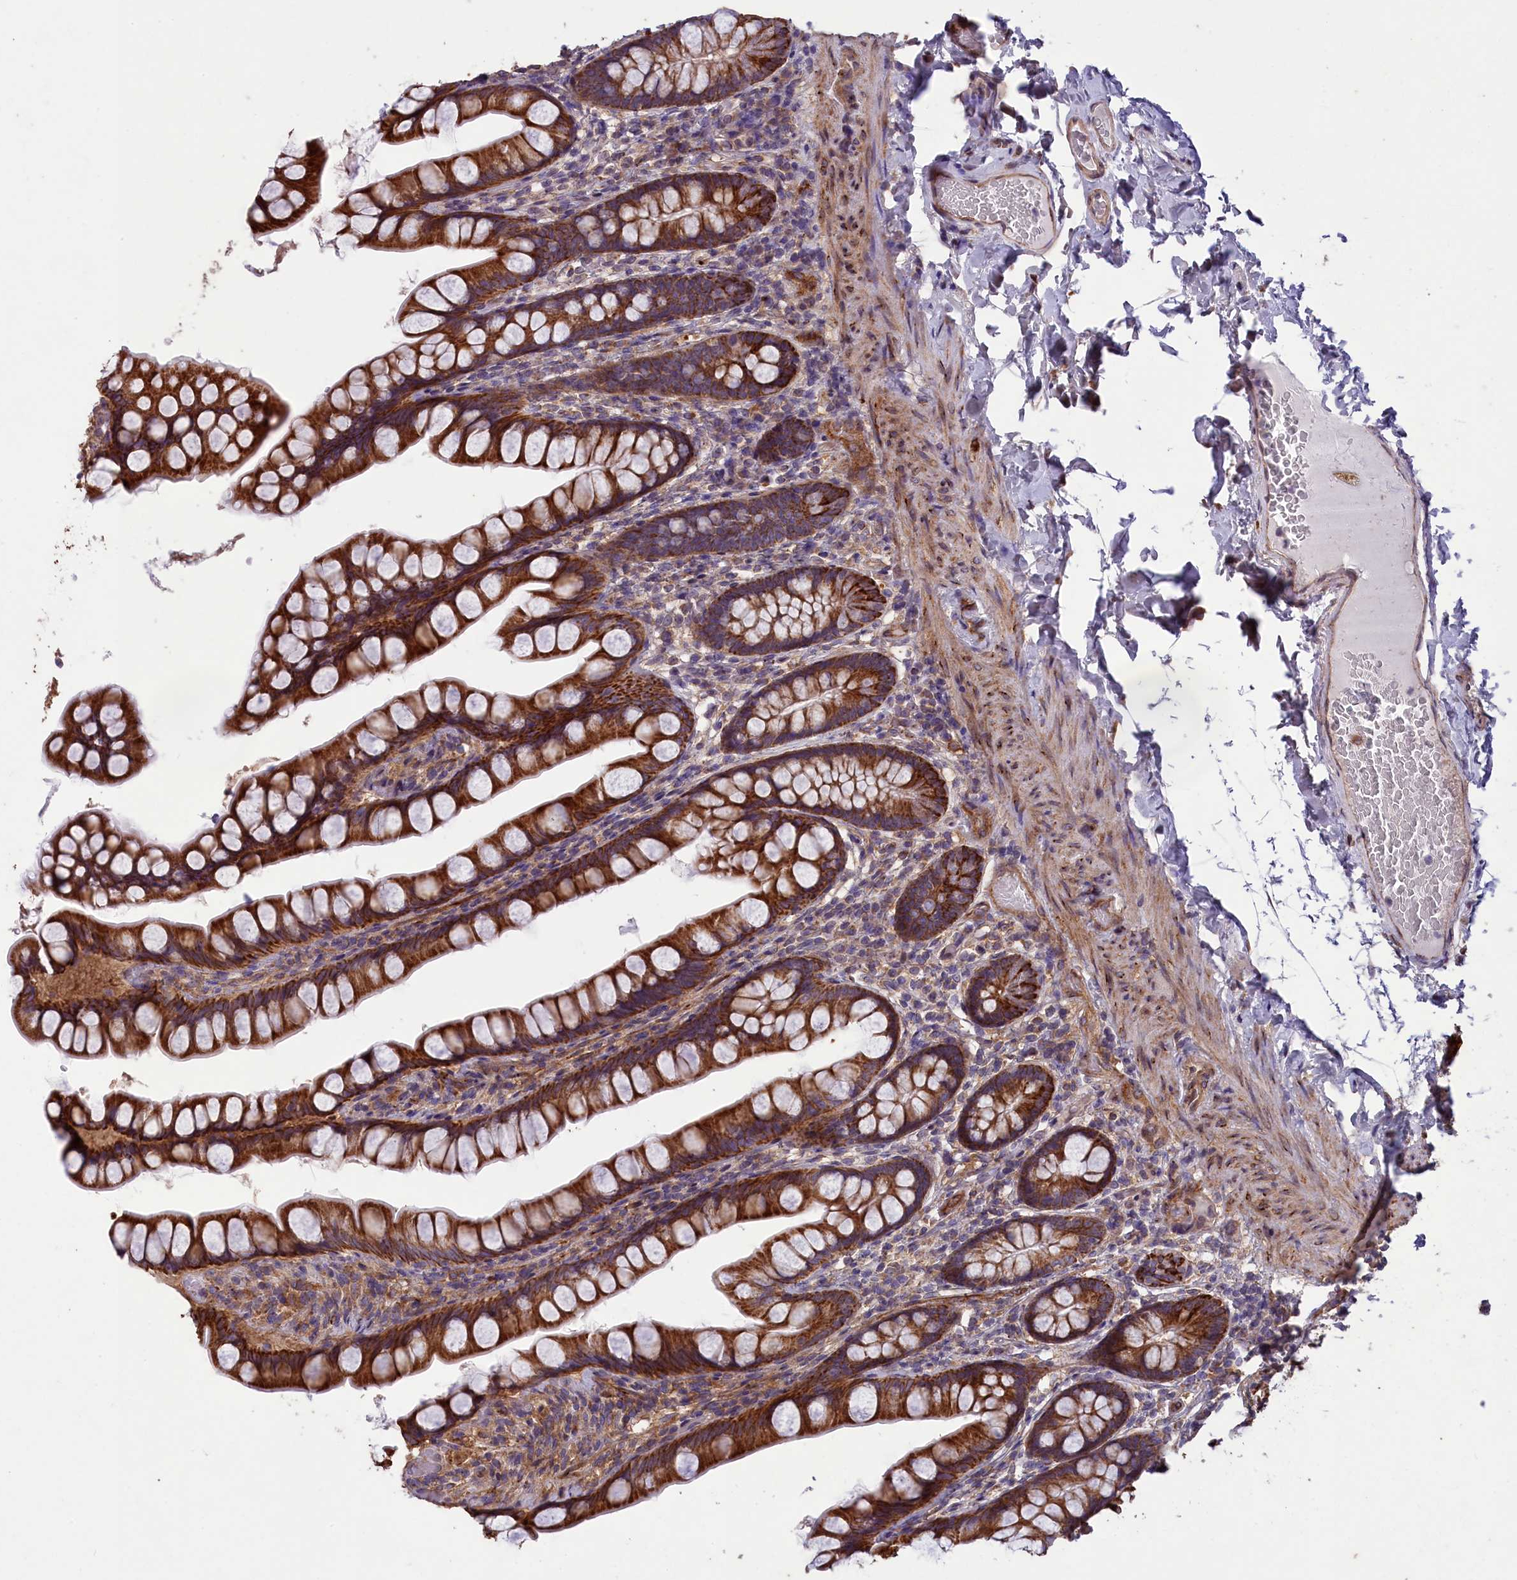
{"staining": {"intensity": "strong", "quantity": ">75%", "location": "cytoplasmic/membranous"}, "tissue": "small intestine", "cell_type": "Glandular cells", "image_type": "normal", "snomed": [{"axis": "morphology", "description": "Normal tissue, NOS"}, {"axis": "topography", "description": "Small intestine"}], "caption": "Protein expression analysis of unremarkable human small intestine reveals strong cytoplasmic/membranous expression in about >75% of glandular cells.", "gene": "ACAD8", "patient": {"sex": "male", "age": 70}}